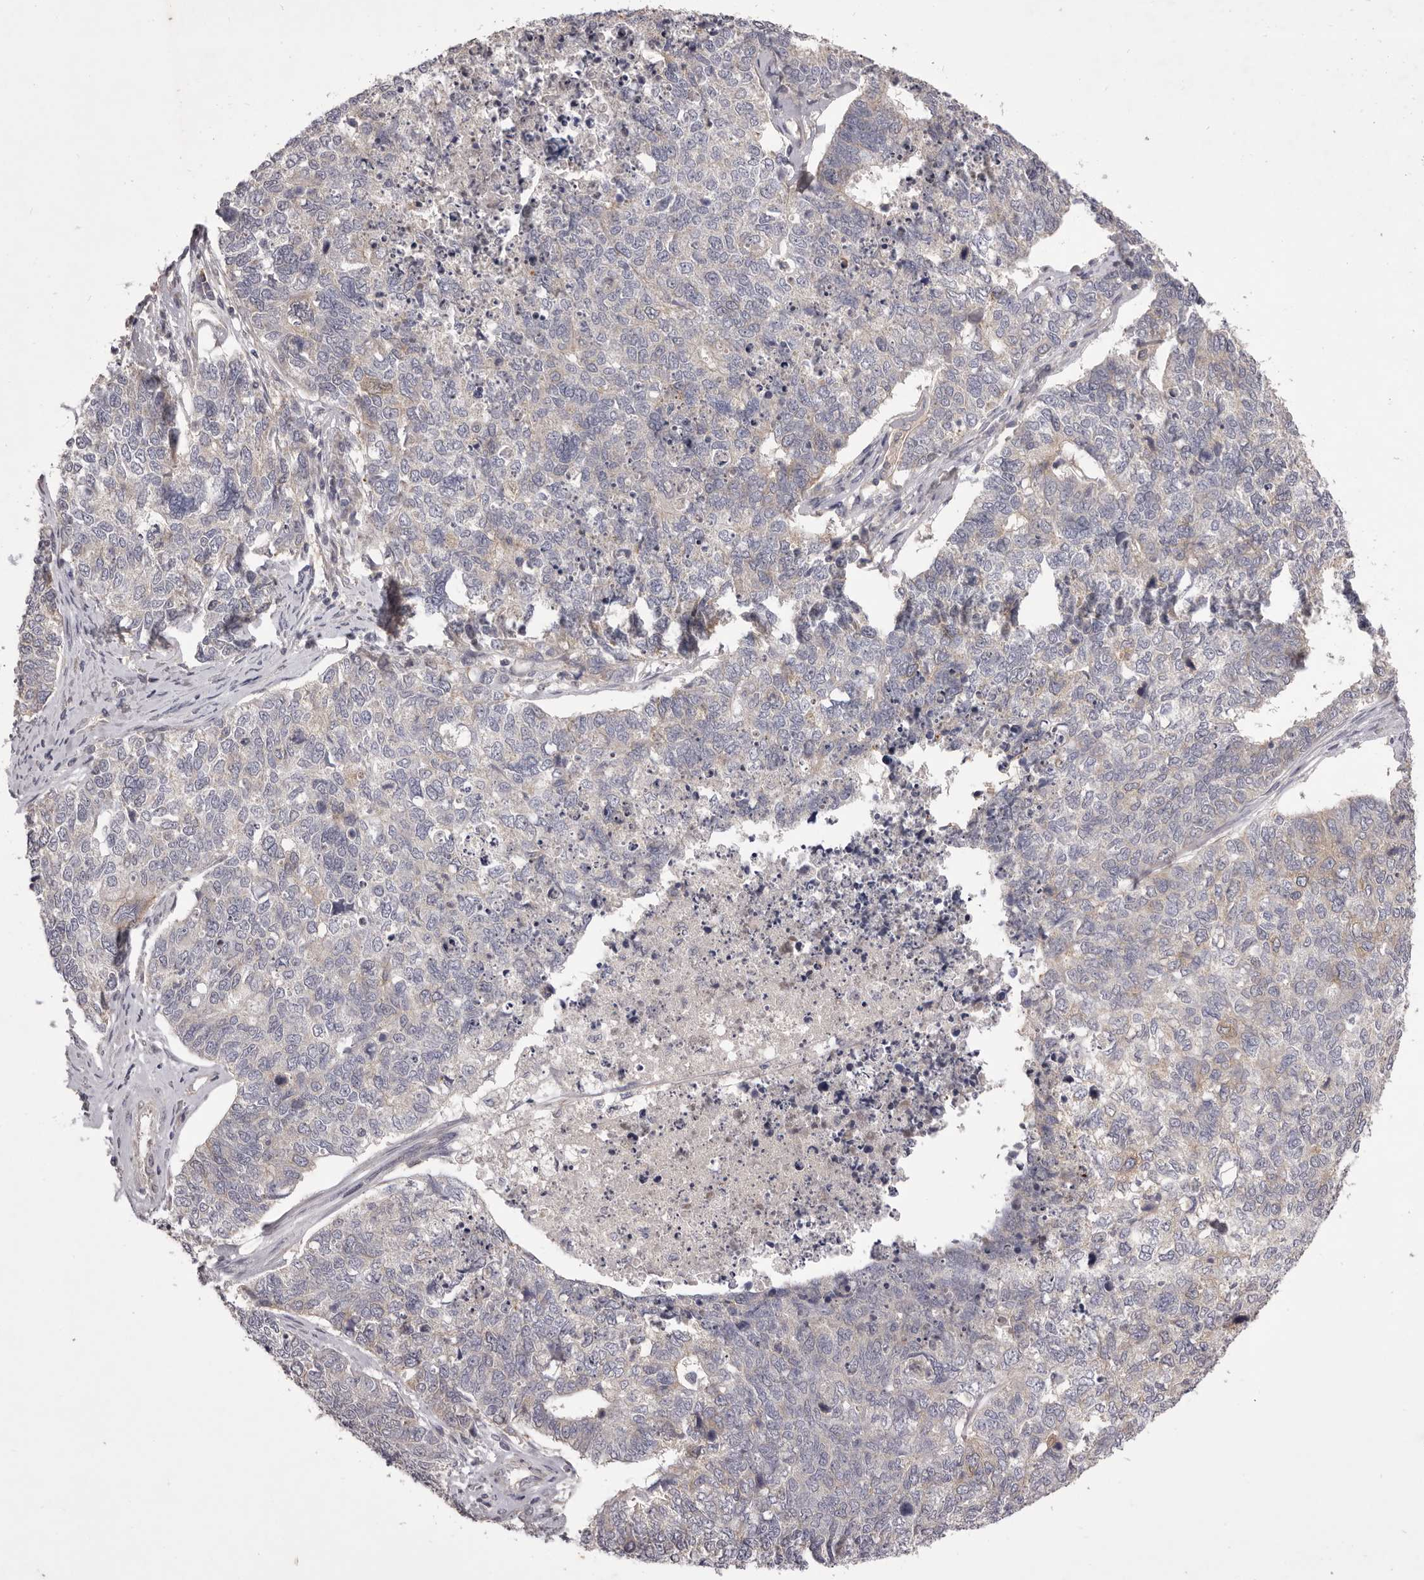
{"staining": {"intensity": "negative", "quantity": "none", "location": "none"}, "tissue": "cervical cancer", "cell_type": "Tumor cells", "image_type": "cancer", "snomed": [{"axis": "morphology", "description": "Squamous cell carcinoma, NOS"}, {"axis": "topography", "description": "Cervix"}], "caption": "Cervical squamous cell carcinoma was stained to show a protein in brown. There is no significant expression in tumor cells.", "gene": "PNRC1", "patient": {"sex": "female", "age": 63}}